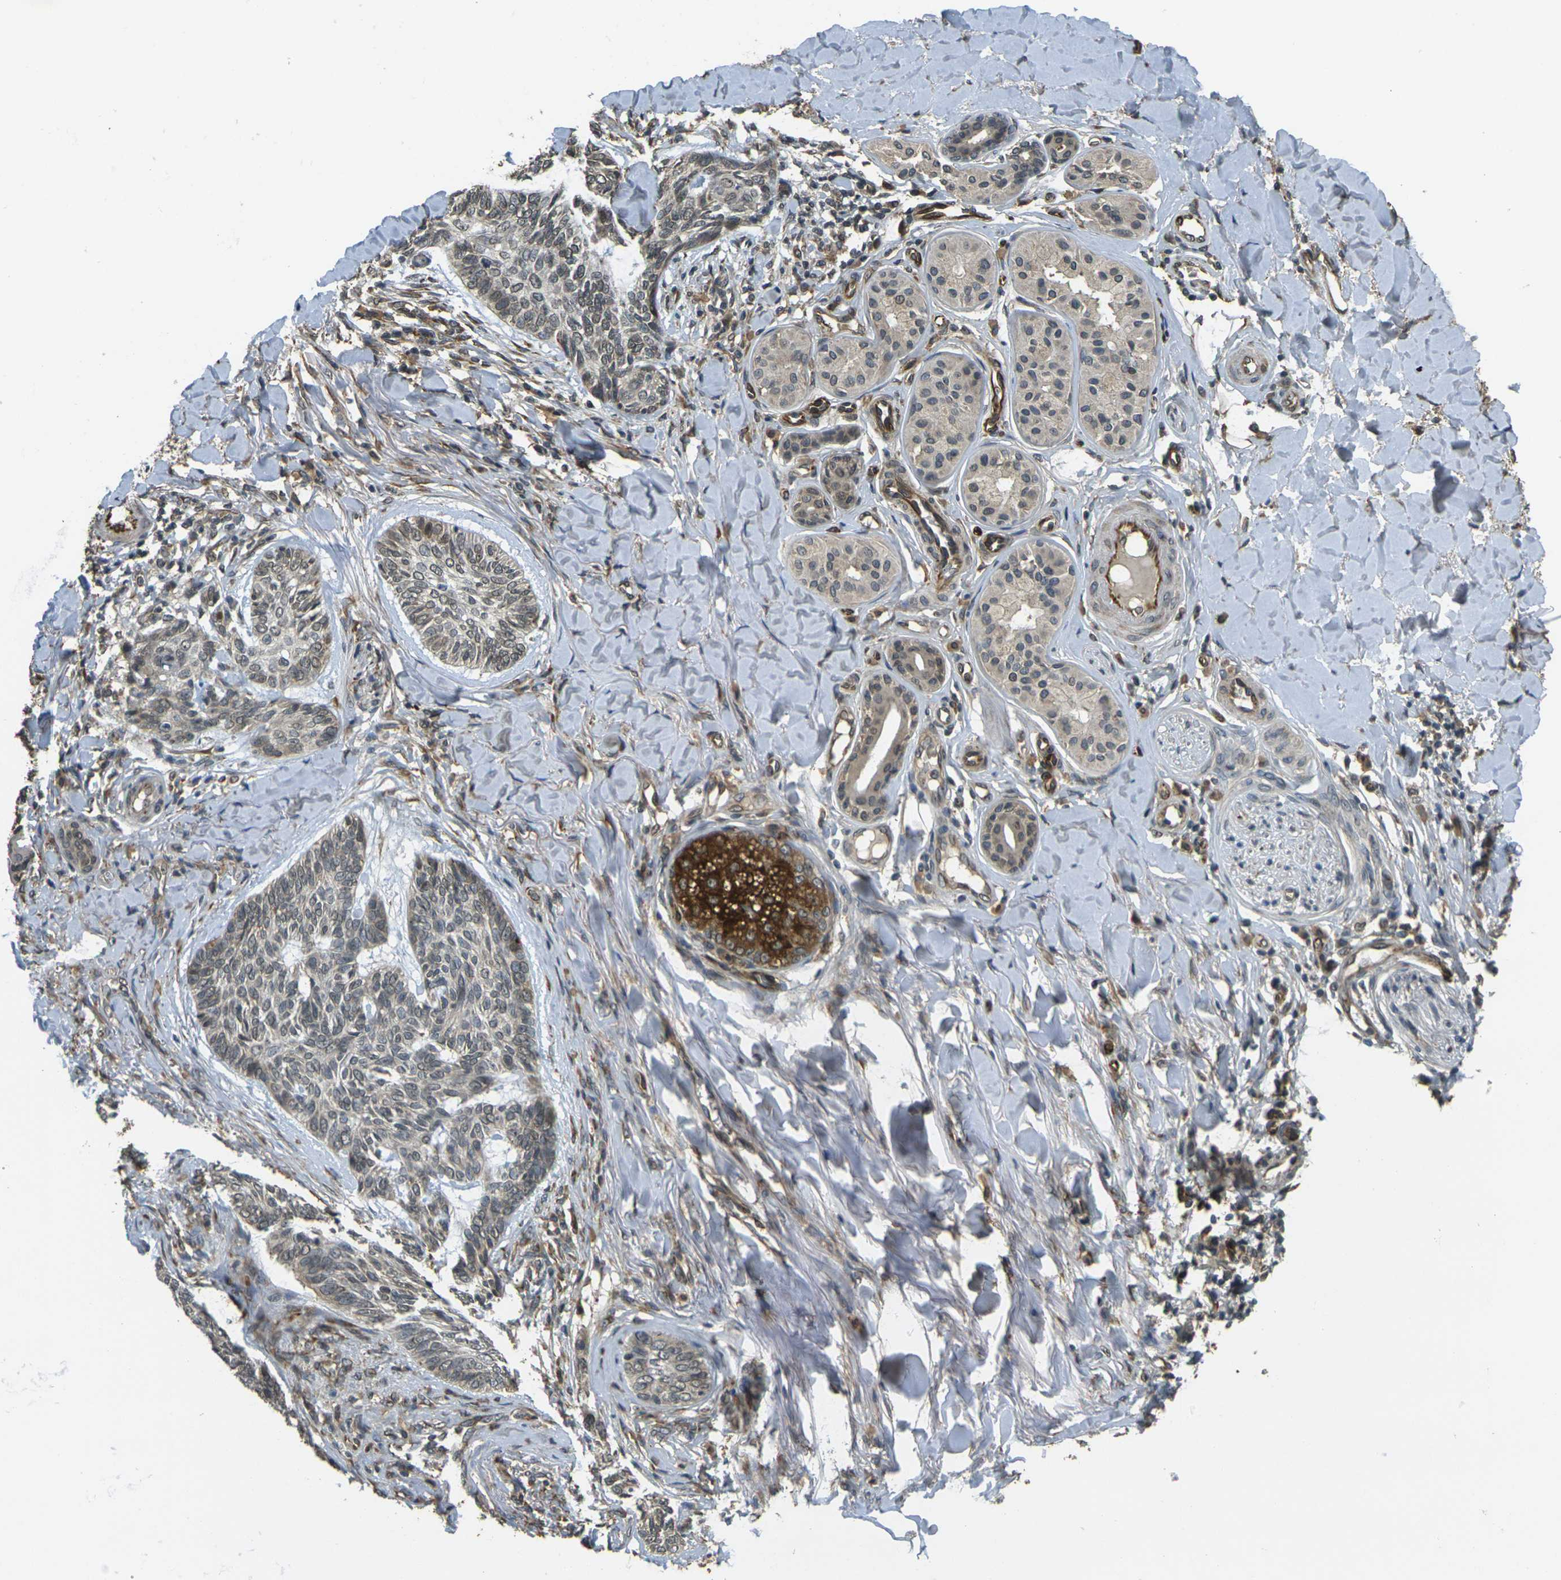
{"staining": {"intensity": "weak", "quantity": "<25%", "location": "cytoplasmic/membranous"}, "tissue": "skin cancer", "cell_type": "Tumor cells", "image_type": "cancer", "snomed": [{"axis": "morphology", "description": "Basal cell carcinoma"}, {"axis": "topography", "description": "Skin"}], "caption": "Immunohistochemistry (IHC) image of skin basal cell carcinoma stained for a protein (brown), which displays no staining in tumor cells. (Immunohistochemistry (IHC), brightfield microscopy, high magnification).", "gene": "FUT11", "patient": {"sex": "male", "age": 43}}